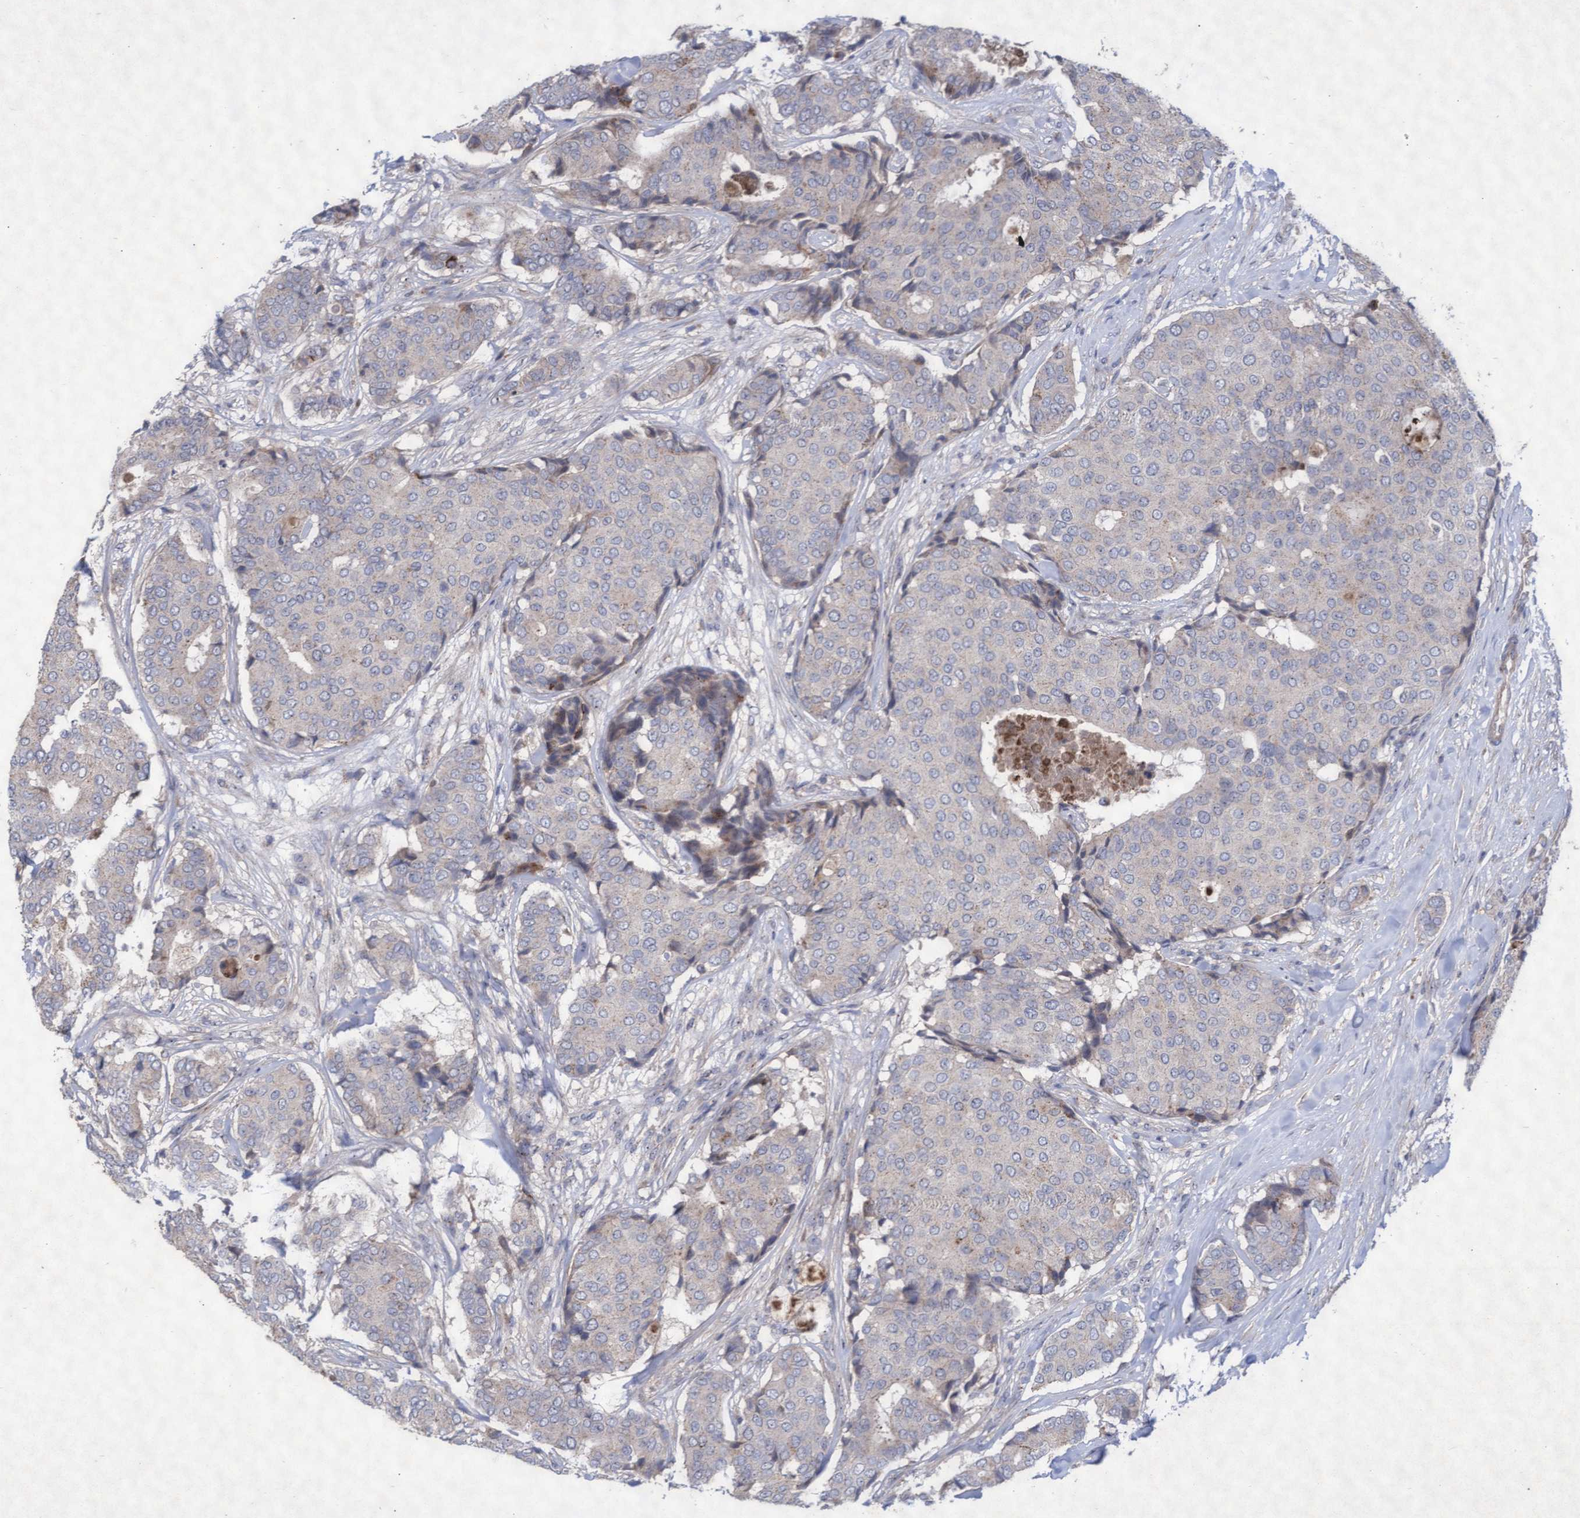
{"staining": {"intensity": "weak", "quantity": "<25%", "location": "cytoplasmic/membranous"}, "tissue": "breast cancer", "cell_type": "Tumor cells", "image_type": "cancer", "snomed": [{"axis": "morphology", "description": "Duct carcinoma"}, {"axis": "topography", "description": "Breast"}], "caption": "Image shows no protein expression in tumor cells of breast cancer tissue.", "gene": "ABCF2", "patient": {"sex": "female", "age": 75}}